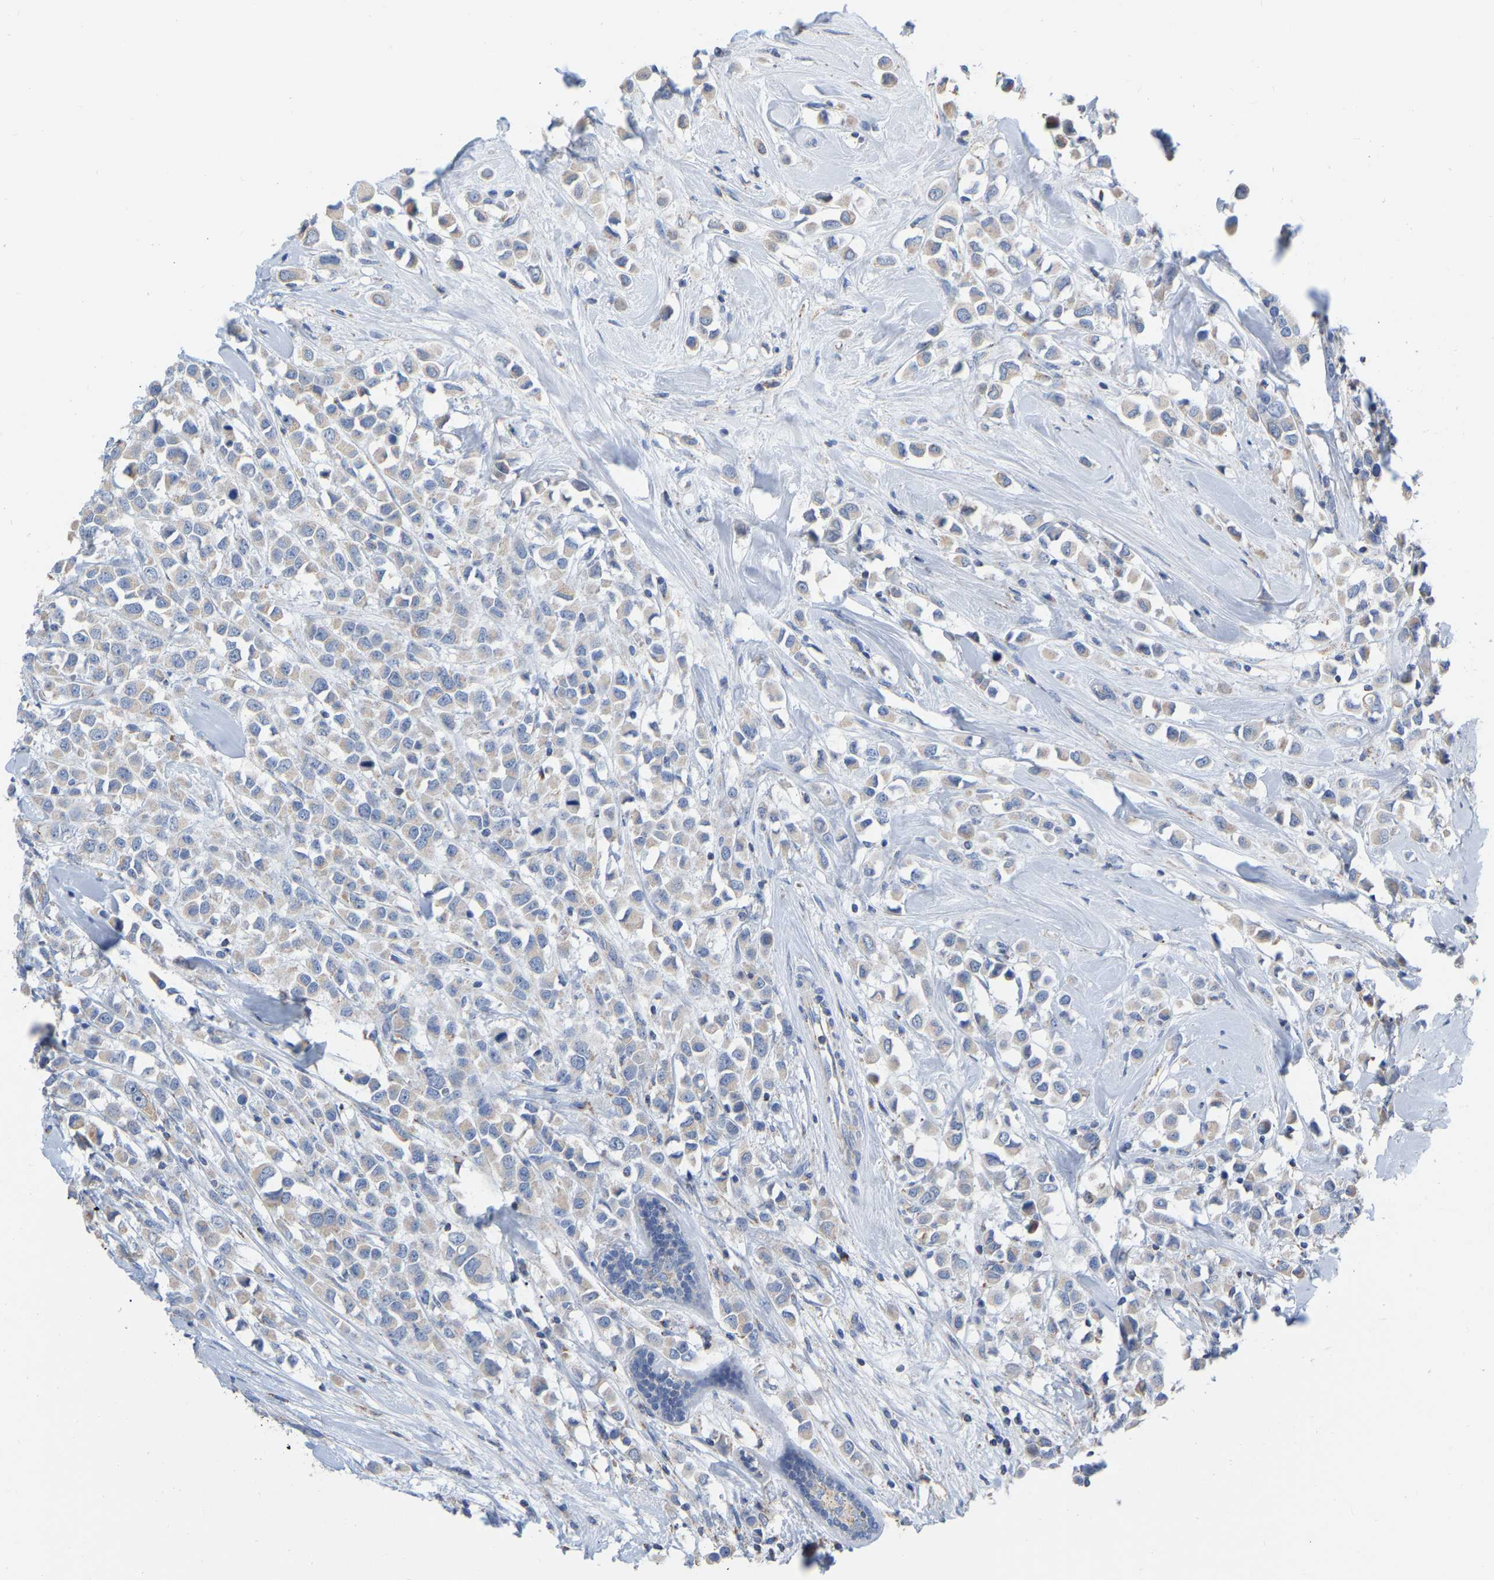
{"staining": {"intensity": "weak", "quantity": "<25%", "location": "cytoplasmic/membranous"}, "tissue": "breast cancer", "cell_type": "Tumor cells", "image_type": "cancer", "snomed": [{"axis": "morphology", "description": "Duct carcinoma"}, {"axis": "topography", "description": "Breast"}], "caption": "Breast cancer (infiltrating ductal carcinoma) was stained to show a protein in brown. There is no significant expression in tumor cells.", "gene": "CBLB", "patient": {"sex": "female", "age": 61}}